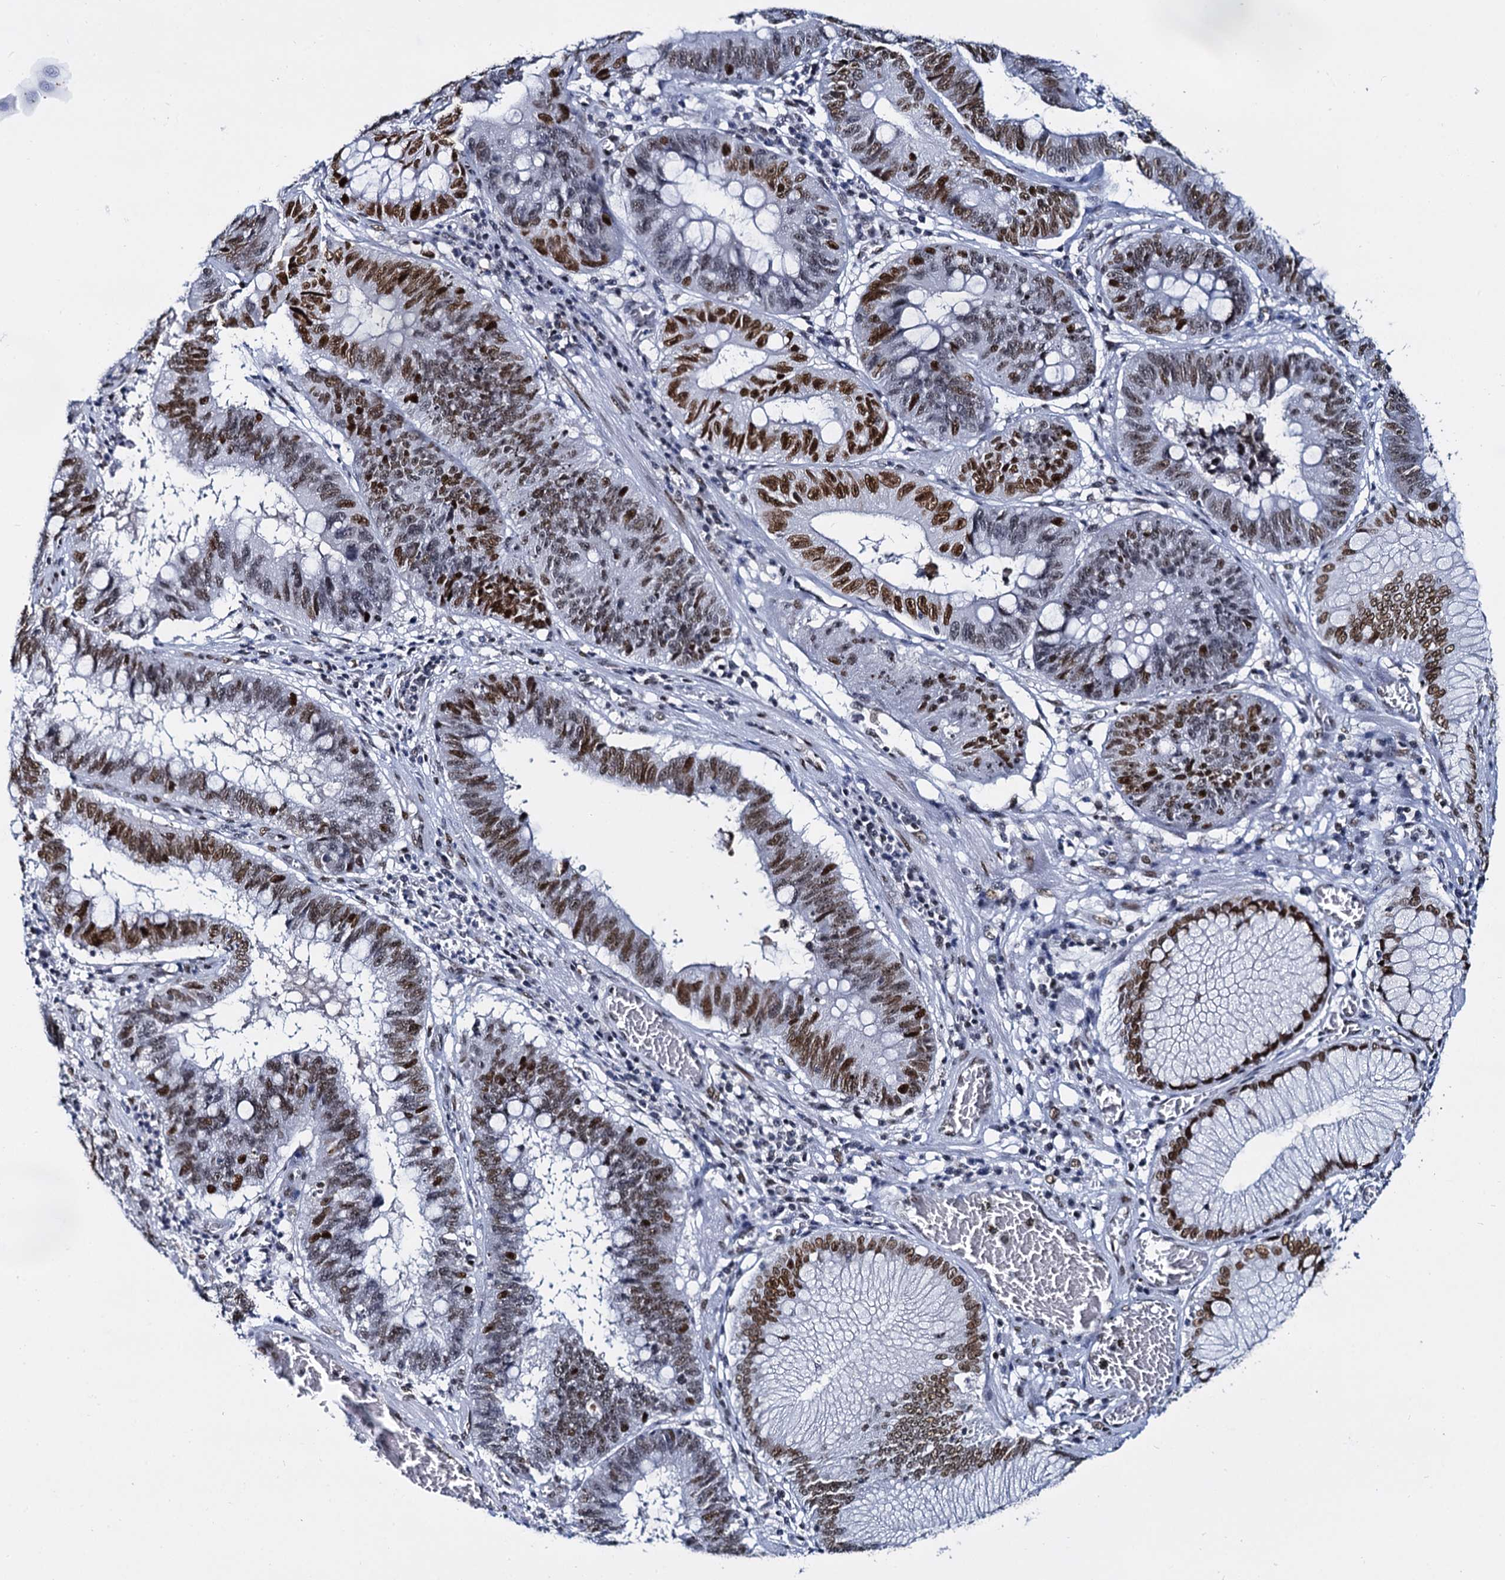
{"staining": {"intensity": "strong", "quantity": "25%-75%", "location": "nuclear"}, "tissue": "stomach cancer", "cell_type": "Tumor cells", "image_type": "cancer", "snomed": [{"axis": "morphology", "description": "Adenocarcinoma, NOS"}, {"axis": "topography", "description": "Stomach"}], "caption": "An immunohistochemistry image of tumor tissue is shown. Protein staining in brown shows strong nuclear positivity in stomach cancer within tumor cells. The staining is performed using DAB (3,3'-diaminobenzidine) brown chromogen to label protein expression. The nuclei are counter-stained blue using hematoxylin.", "gene": "CMAS", "patient": {"sex": "male", "age": 59}}